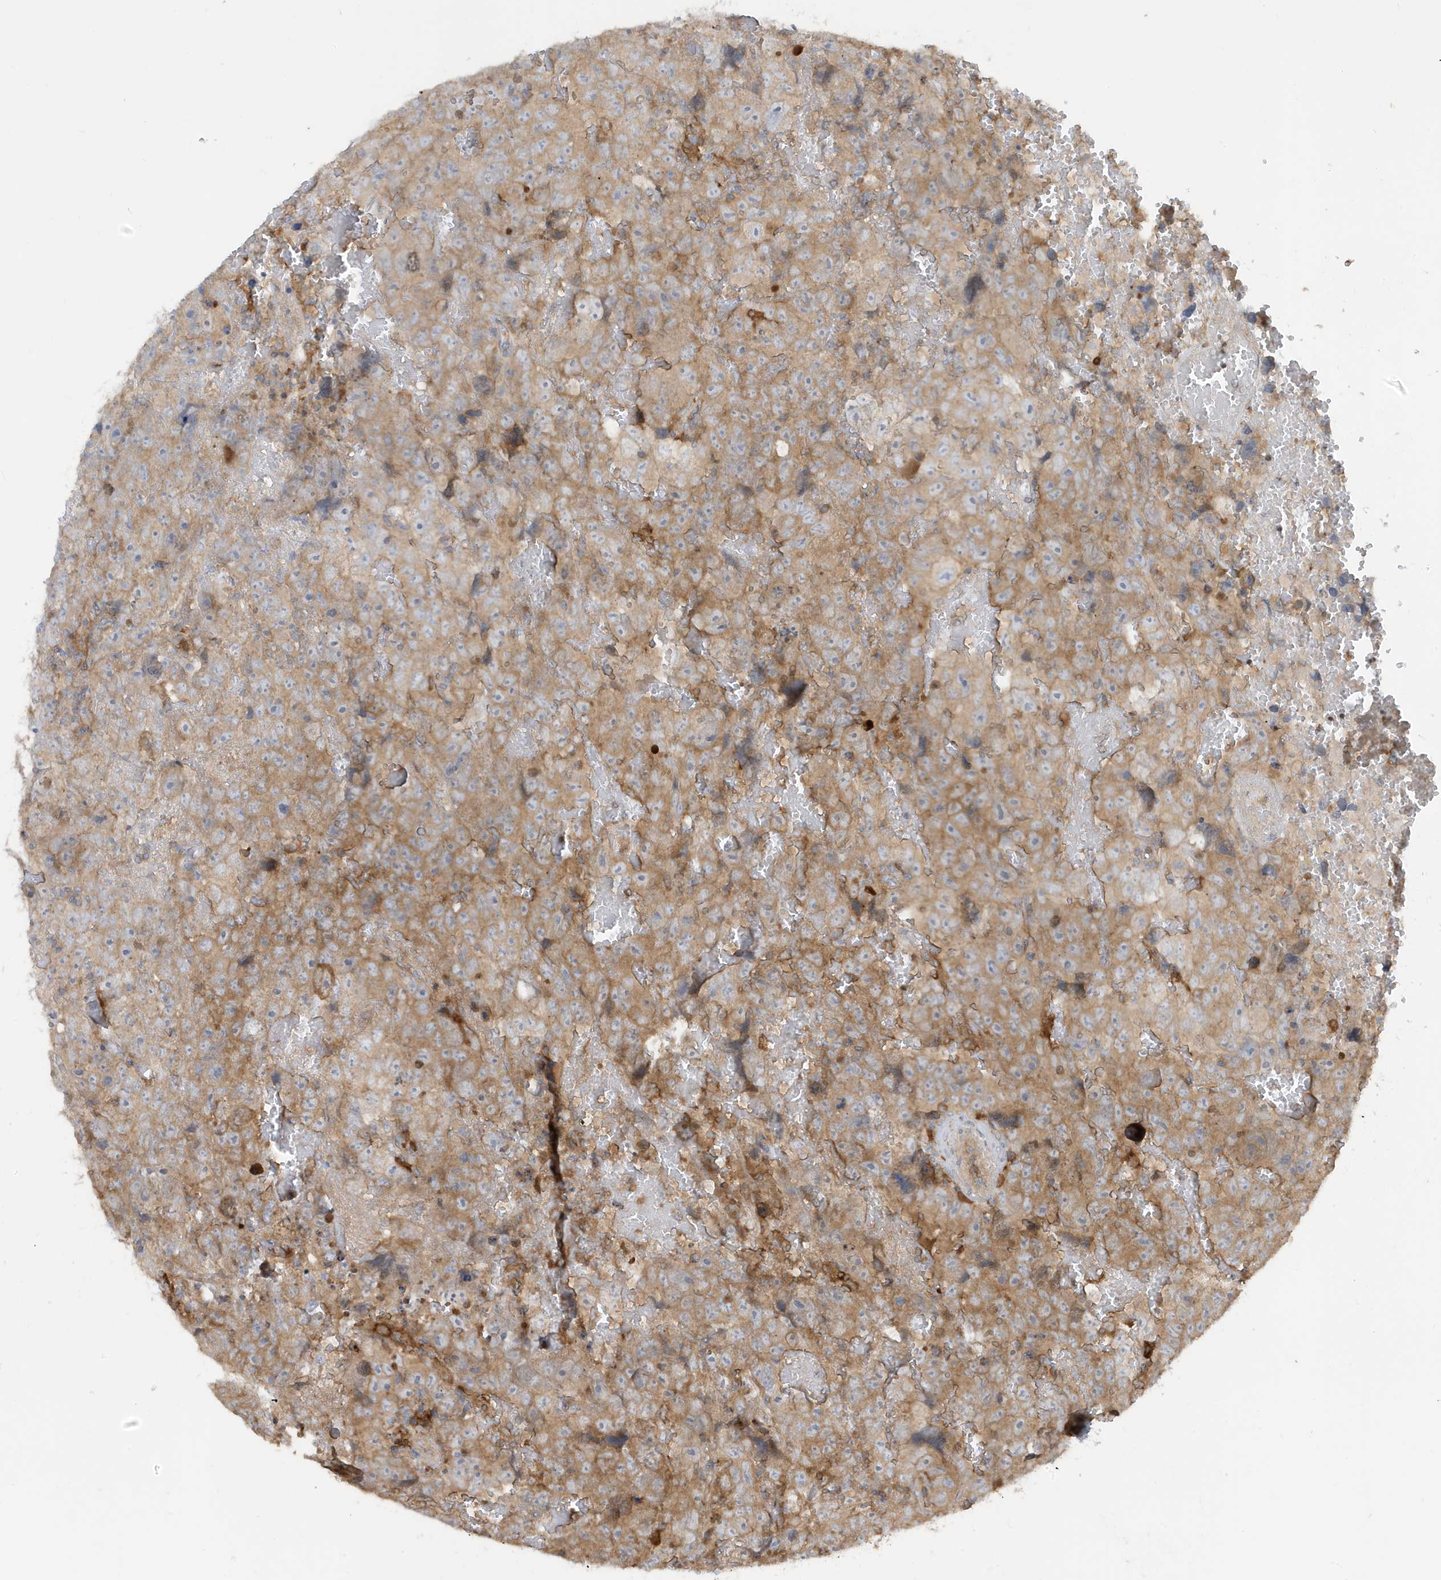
{"staining": {"intensity": "weak", "quantity": "25%-75%", "location": "cytoplasmic/membranous"}, "tissue": "testis cancer", "cell_type": "Tumor cells", "image_type": "cancer", "snomed": [{"axis": "morphology", "description": "Carcinoma, Embryonal, NOS"}, {"axis": "topography", "description": "Testis"}], "caption": "Embryonal carcinoma (testis) stained with a protein marker shows weak staining in tumor cells.", "gene": "ABTB1", "patient": {"sex": "male", "age": 45}}